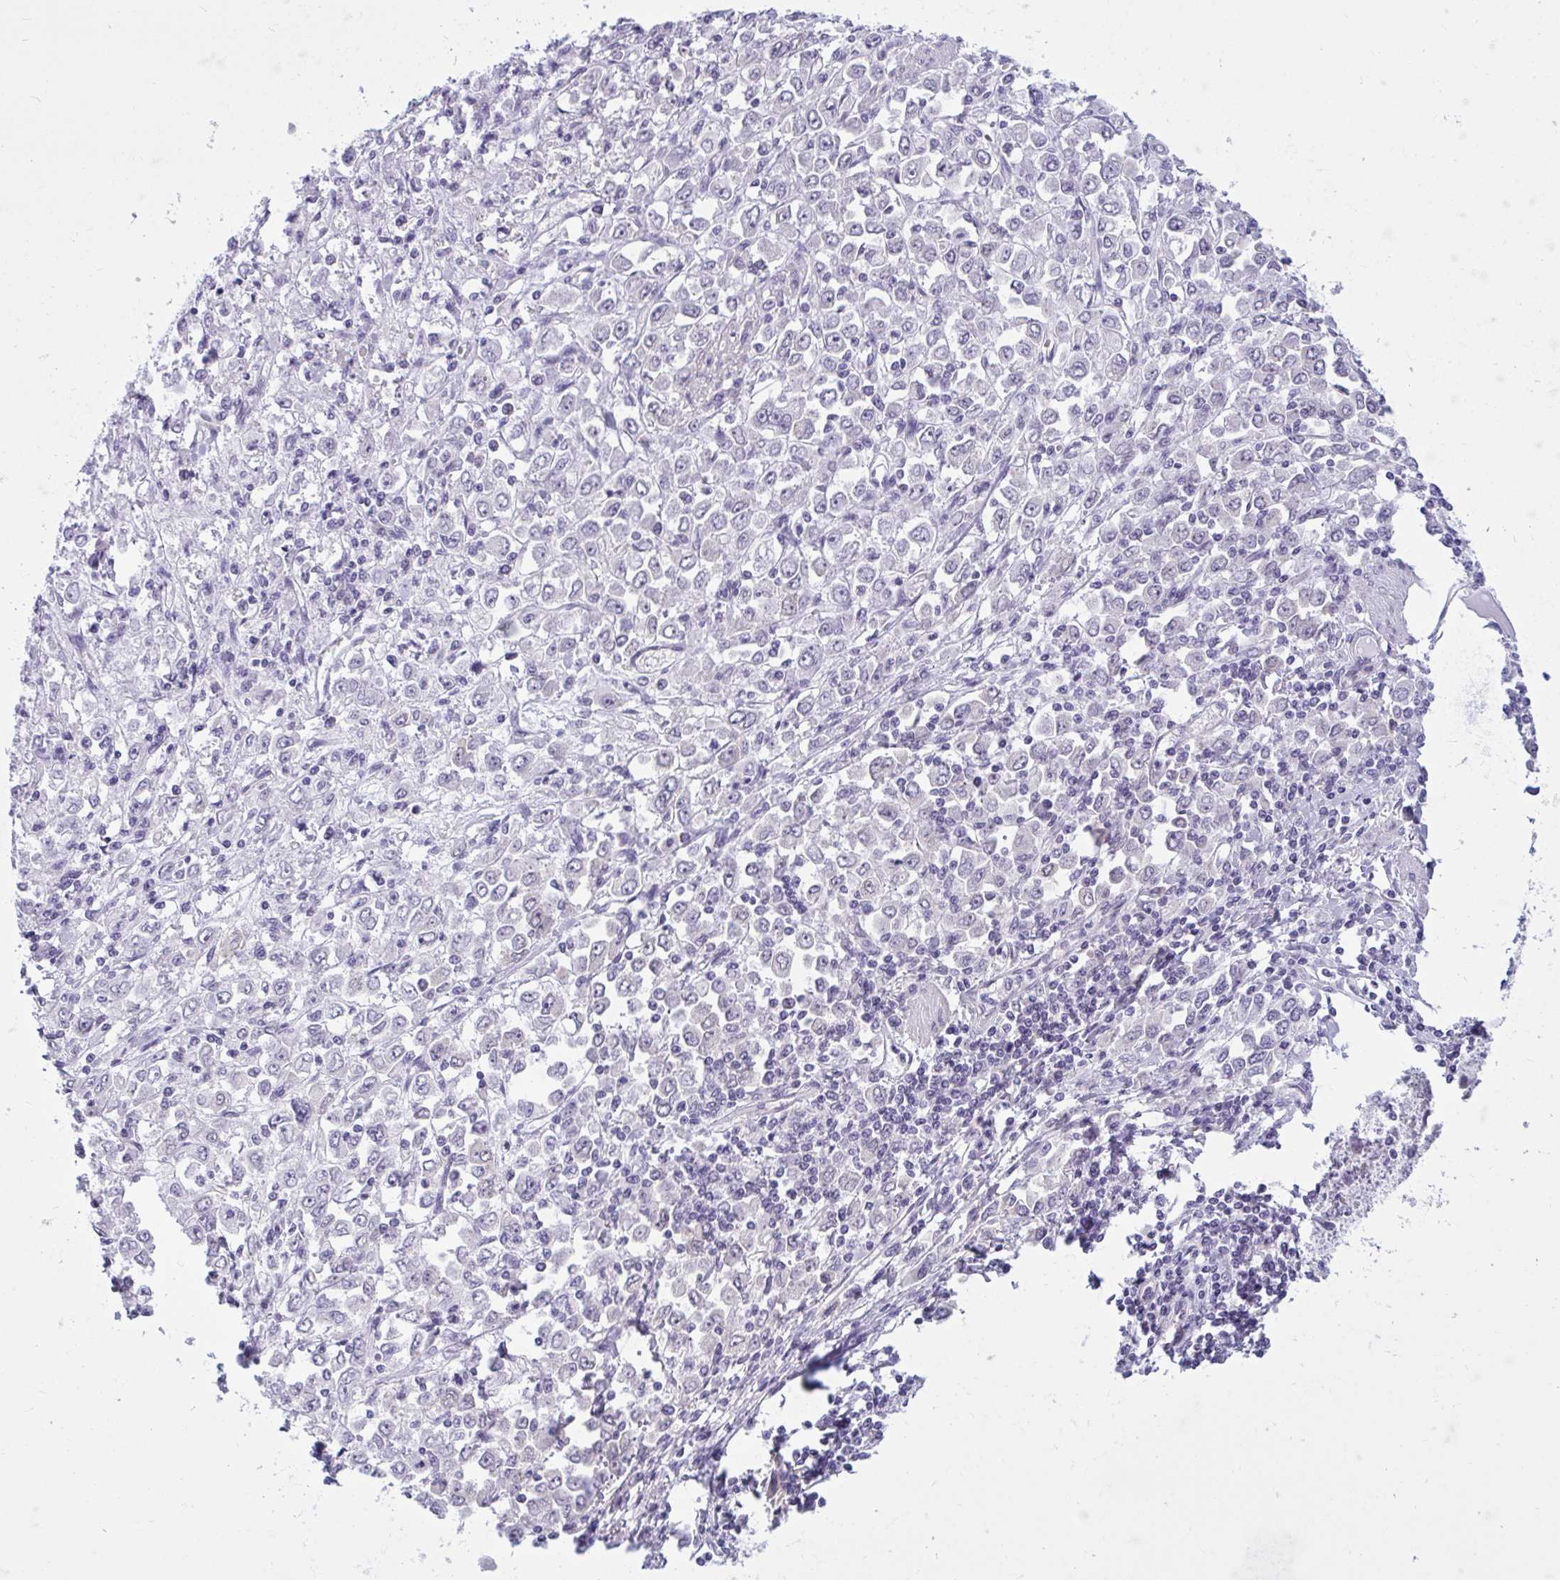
{"staining": {"intensity": "negative", "quantity": "none", "location": "none"}, "tissue": "stomach cancer", "cell_type": "Tumor cells", "image_type": "cancer", "snomed": [{"axis": "morphology", "description": "Adenocarcinoma, NOS"}, {"axis": "topography", "description": "Stomach, upper"}], "caption": "Immunohistochemical staining of adenocarcinoma (stomach) displays no significant expression in tumor cells. (DAB (3,3'-diaminobenzidine) immunohistochemistry, high magnification).", "gene": "CAMLG", "patient": {"sex": "male", "age": 70}}